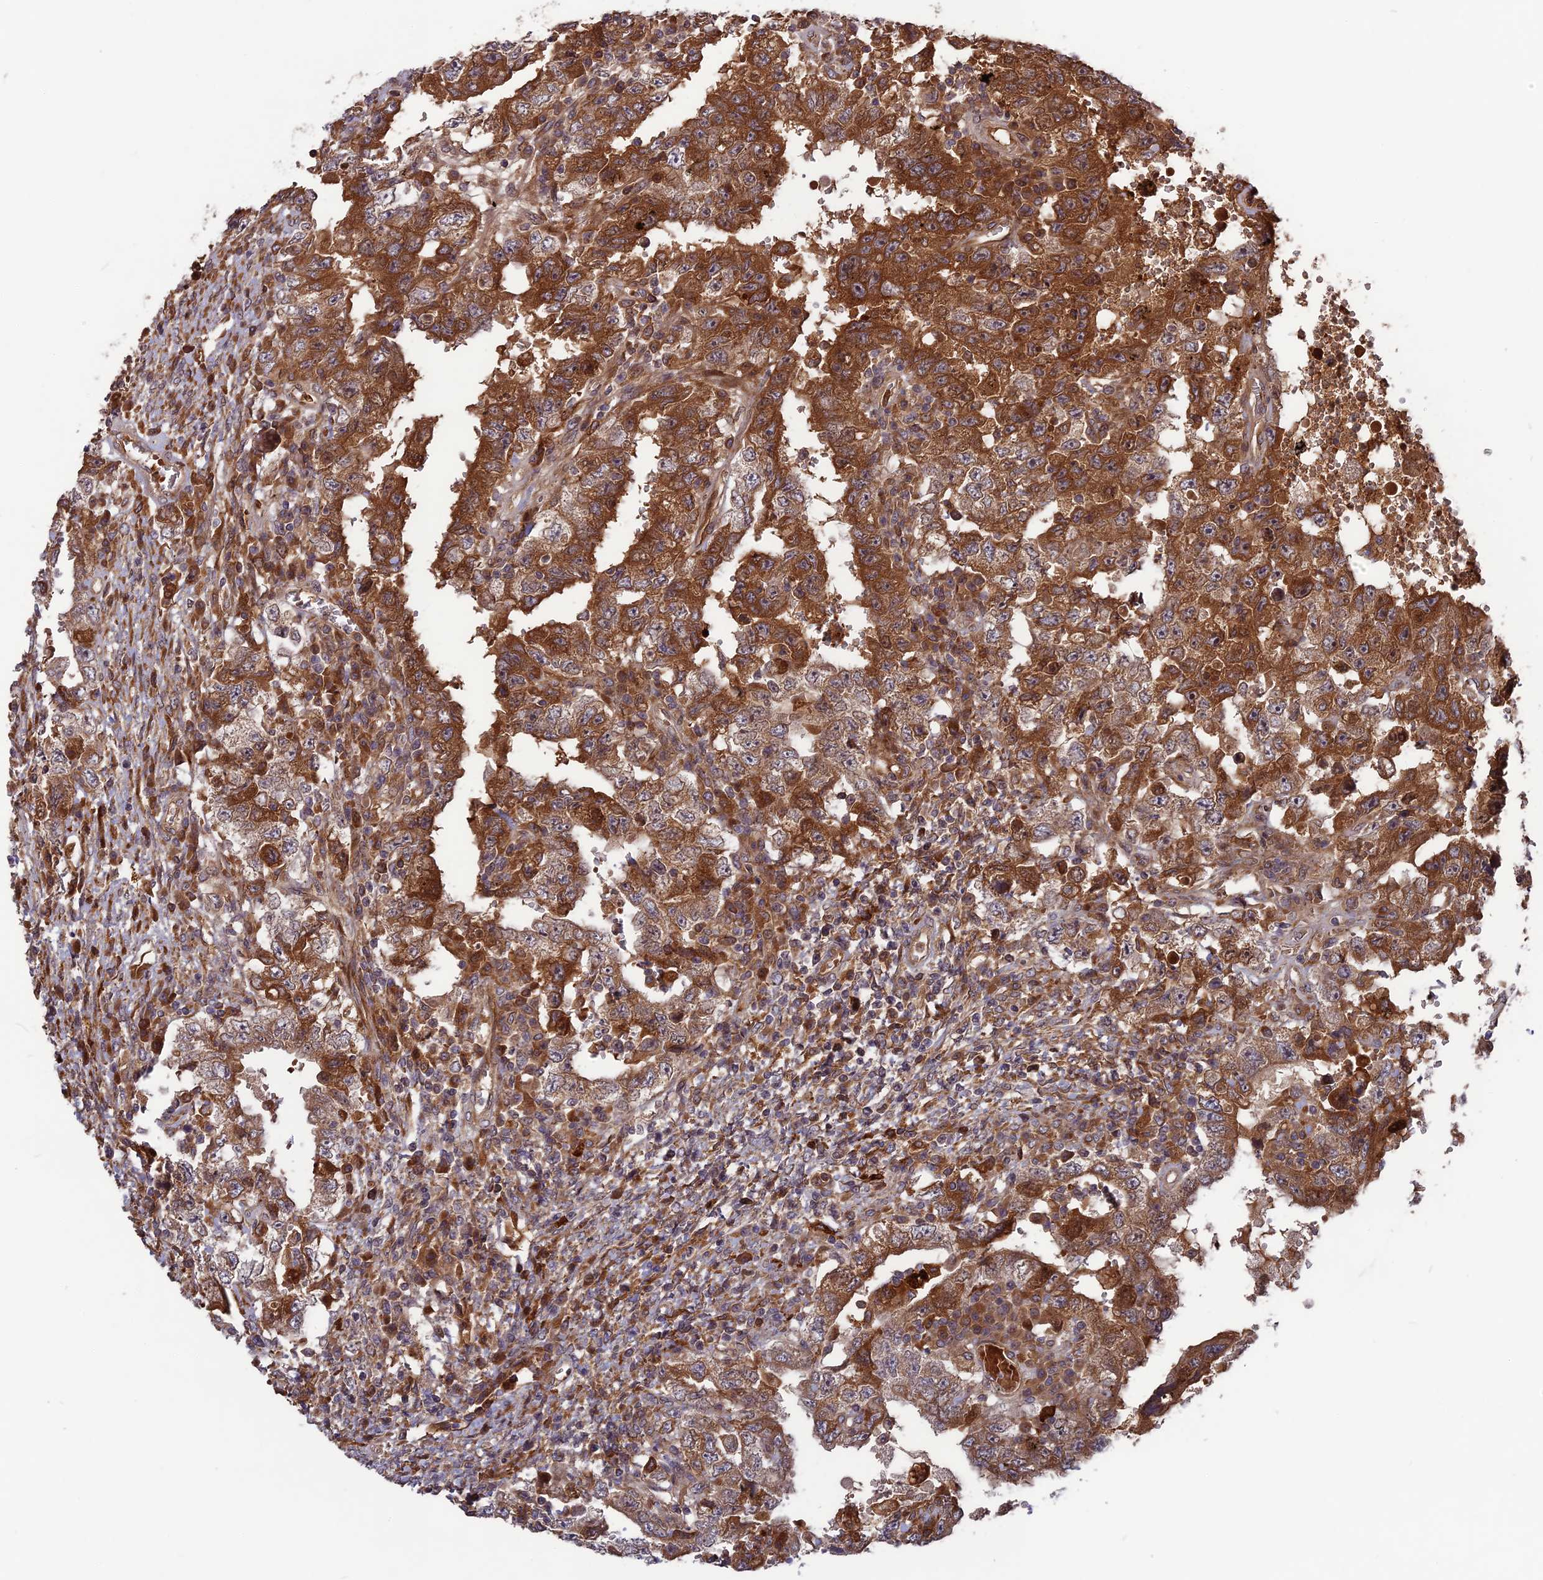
{"staining": {"intensity": "strong", "quantity": "25%-75%", "location": "cytoplasmic/membranous"}, "tissue": "testis cancer", "cell_type": "Tumor cells", "image_type": "cancer", "snomed": [{"axis": "morphology", "description": "Carcinoma, Embryonal, NOS"}, {"axis": "topography", "description": "Testis"}], "caption": "This is an image of IHC staining of testis cancer (embryonal carcinoma), which shows strong positivity in the cytoplasmic/membranous of tumor cells.", "gene": "TMUB2", "patient": {"sex": "male", "age": 26}}